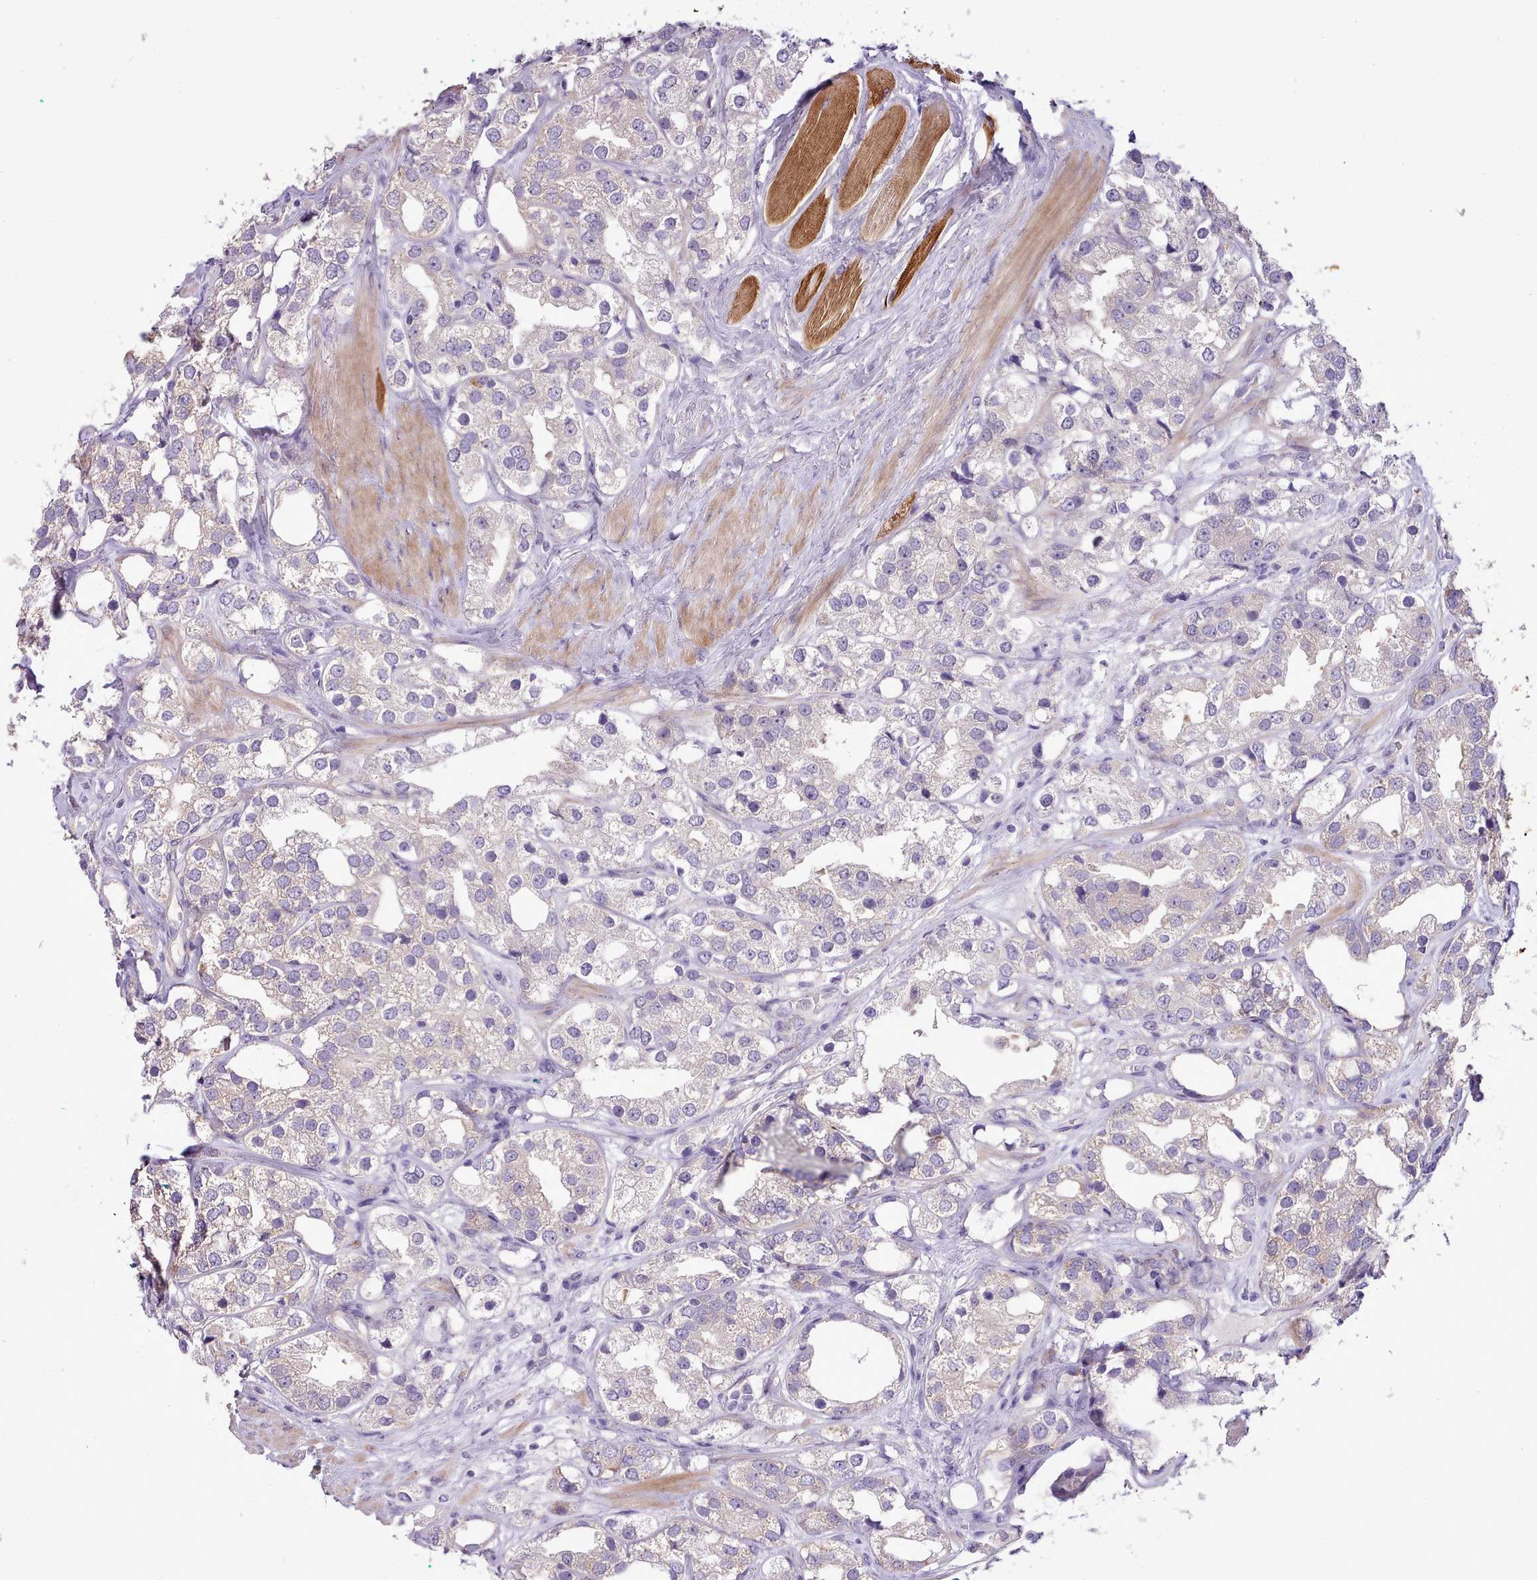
{"staining": {"intensity": "negative", "quantity": "none", "location": "none"}, "tissue": "prostate cancer", "cell_type": "Tumor cells", "image_type": "cancer", "snomed": [{"axis": "morphology", "description": "Adenocarcinoma, NOS"}, {"axis": "topography", "description": "Prostate"}], "caption": "This is an IHC photomicrograph of prostate cancer. There is no expression in tumor cells.", "gene": "SETX", "patient": {"sex": "male", "age": 79}}